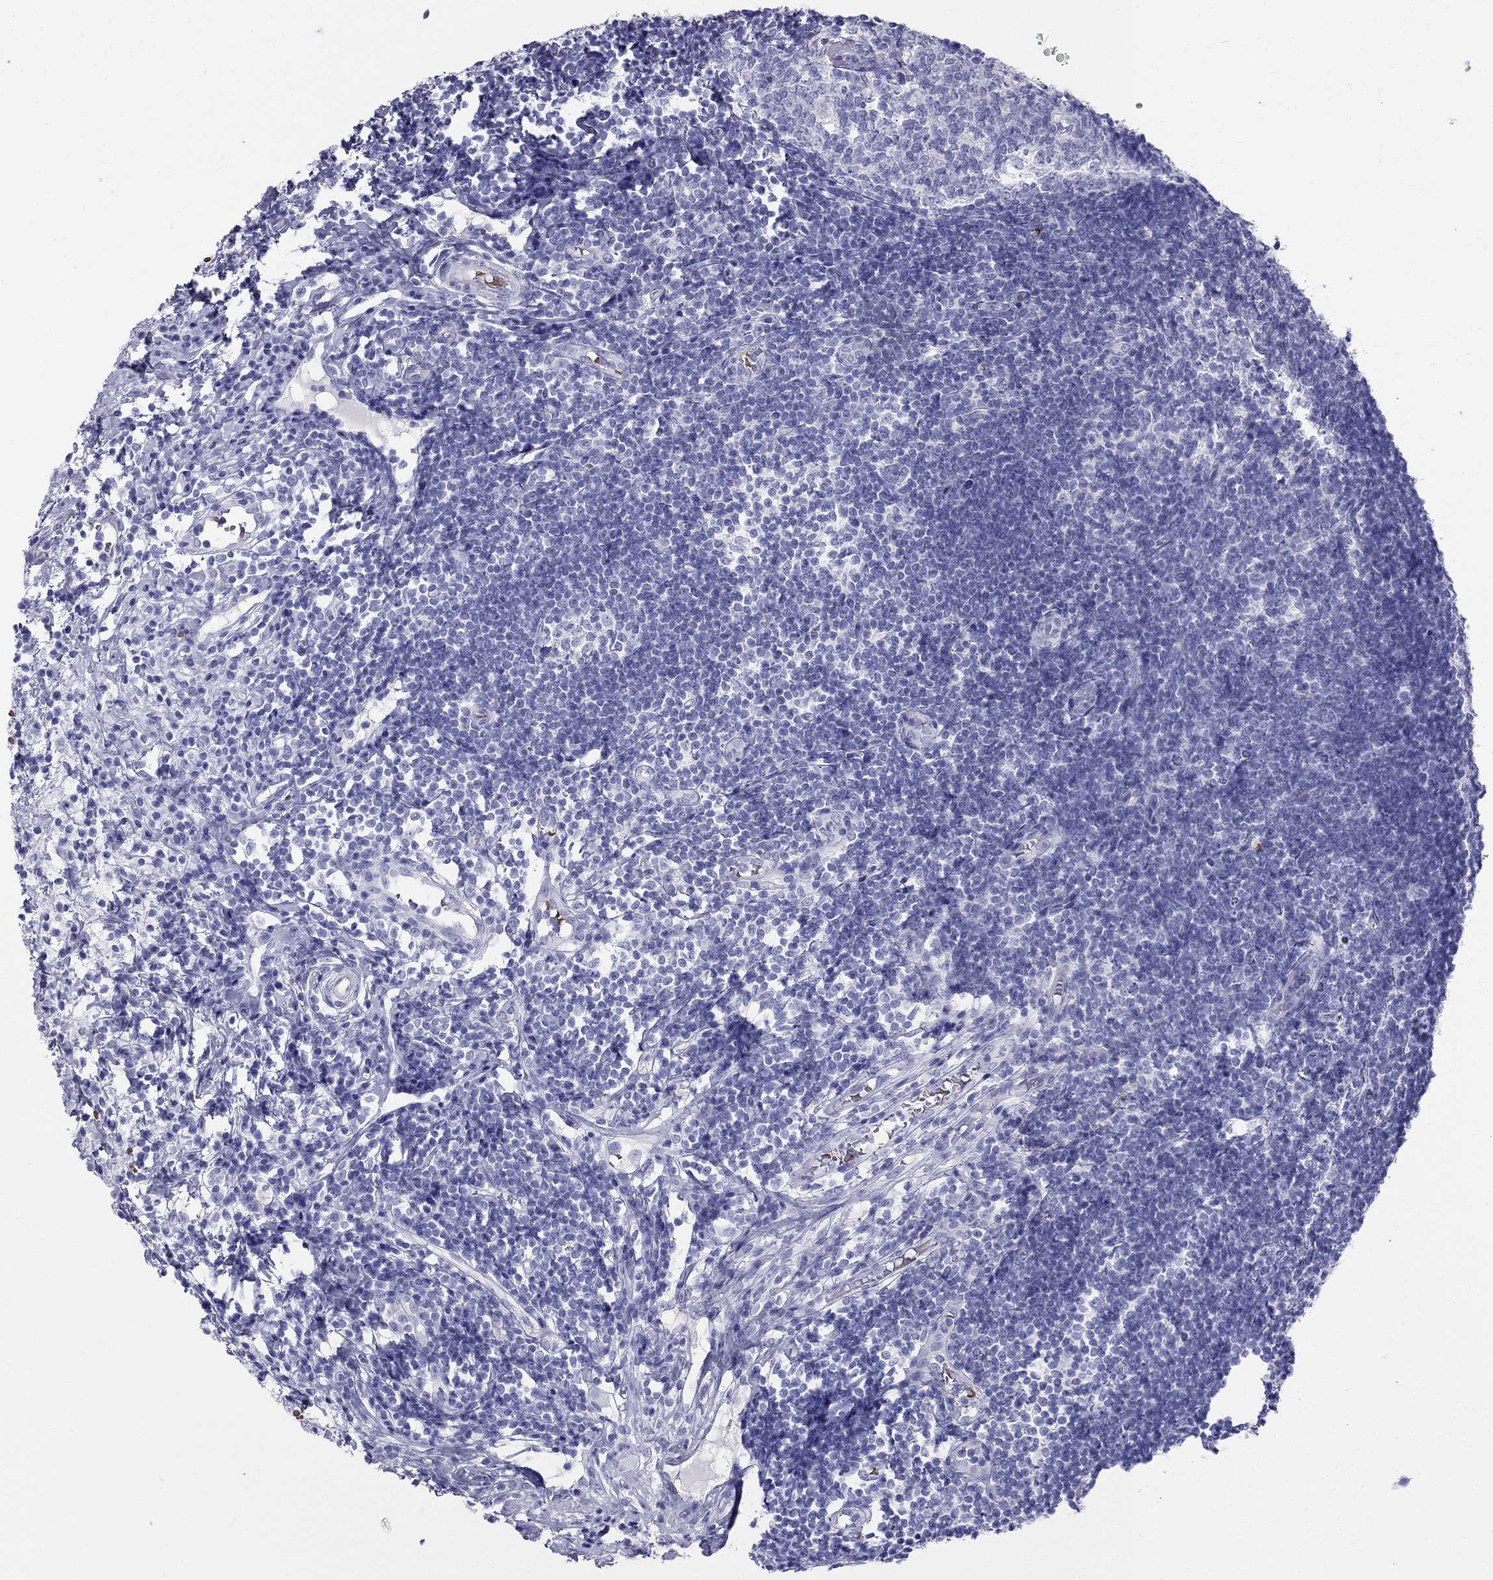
{"staining": {"intensity": "negative", "quantity": "none", "location": "none"}, "tissue": "appendix", "cell_type": "Lymphoid tissue", "image_type": "normal", "snomed": [{"axis": "morphology", "description": "Normal tissue, NOS"}, {"axis": "morphology", "description": "Inflammation, NOS"}, {"axis": "topography", "description": "Appendix"}], "caption": "Unremarkable appendix was stained to show a protein in brown. There is no significant positivity in lymphoid tissue. The staining is performed using DAB (3,3'-diaminobenzidine) brown chromogen with nuclei counter-stained in using hematoxylin.", "gene": "DNAAF6", "patient": {"sex": "male", "age": 16}}